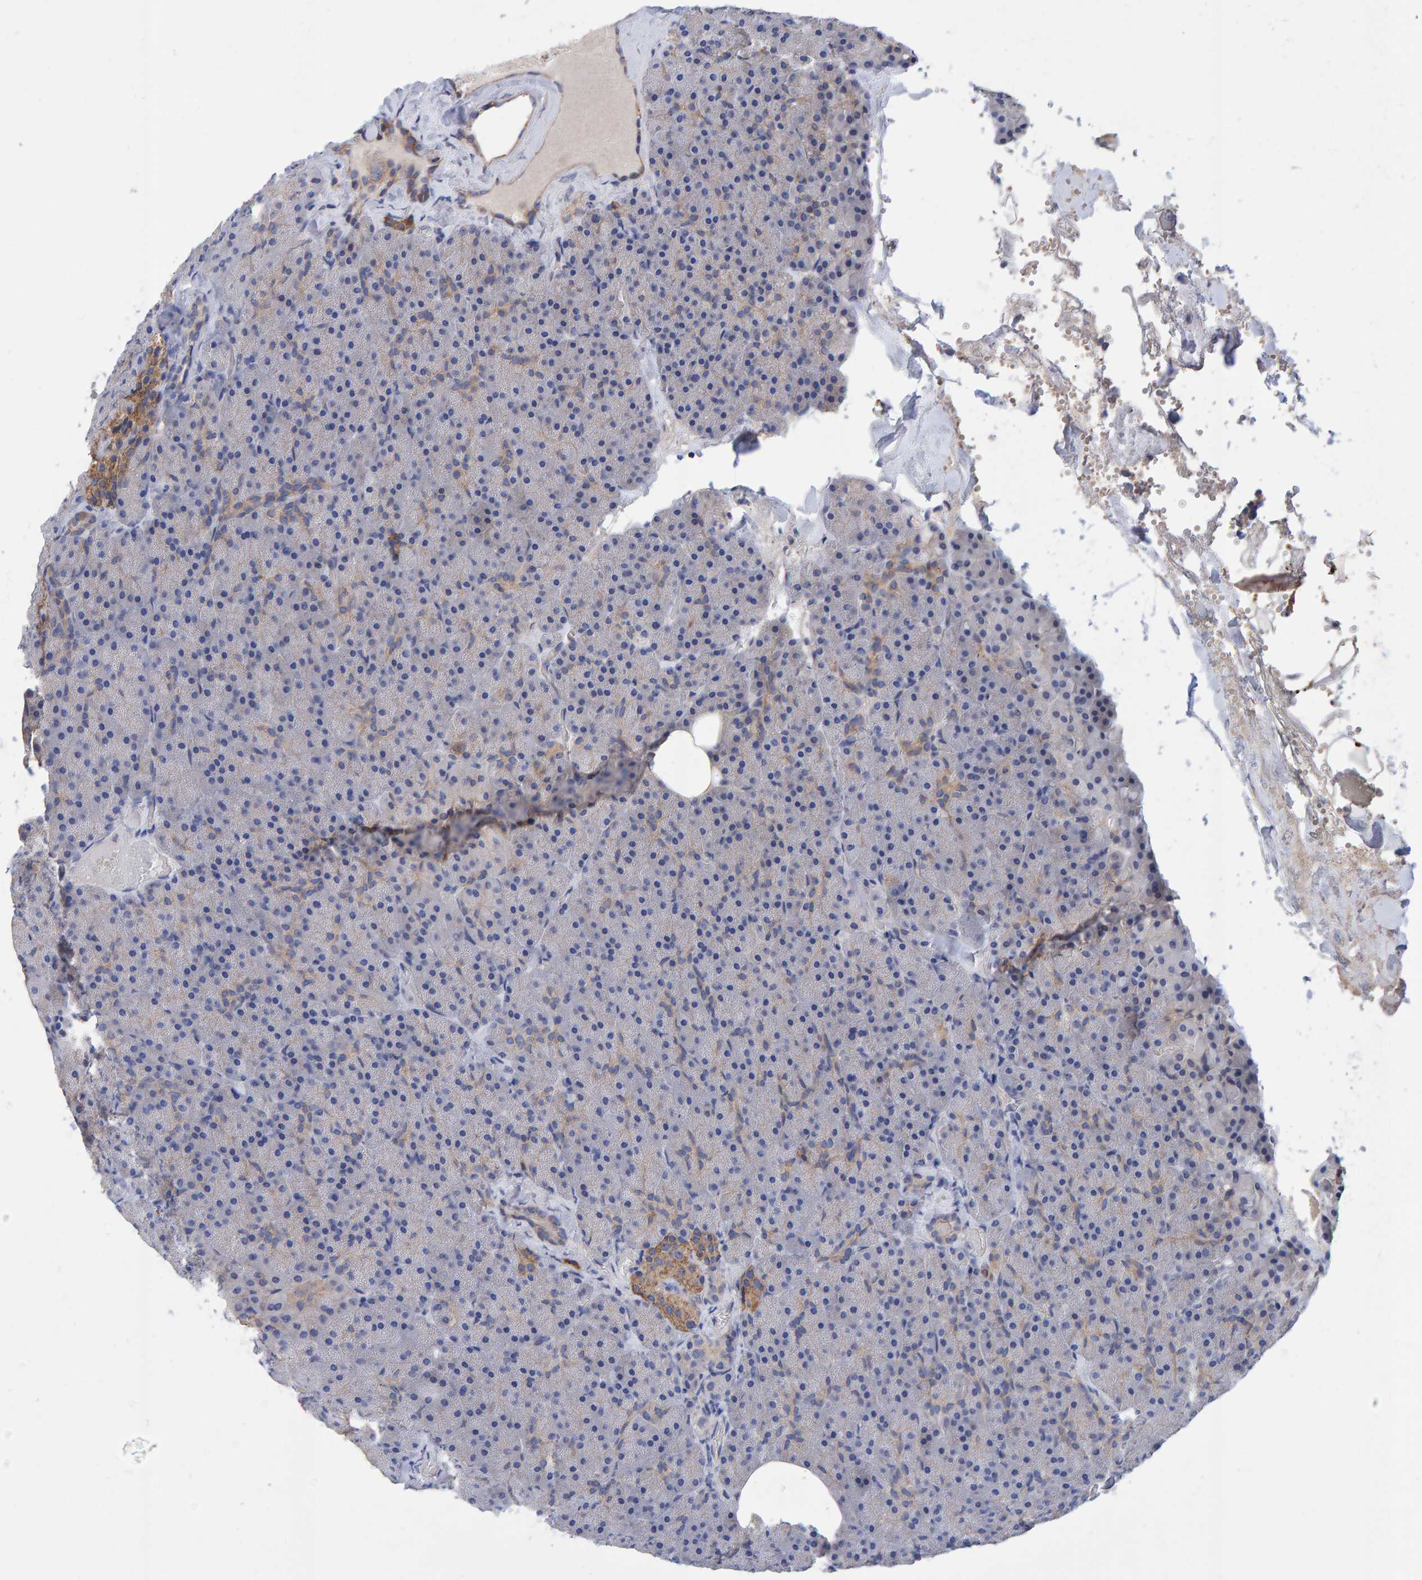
{"staining": {"intensity": "weak", "quantity": "<25%", "location": "cytoplasmic/membranous"}, "tissue": "pancreas", "cell_type": "Exocrine glandular cells", "image_type": "normal", "snomed": [{"axis": "morphology", "description": "Normal tissue, NOS"}, {"axis": "morphology", "description": "Carcinoid, malignant, NOS"}, {"axis": "topography", "description": "Pancreas"}], "caption": "The image exhibits no staining of exocrine glandular cells in unremarkable pancreas. (IHC, brightfield microscopy, high magnification).", "gene": "EFR3A", "patient": {"sex": "female", "age": 35}}